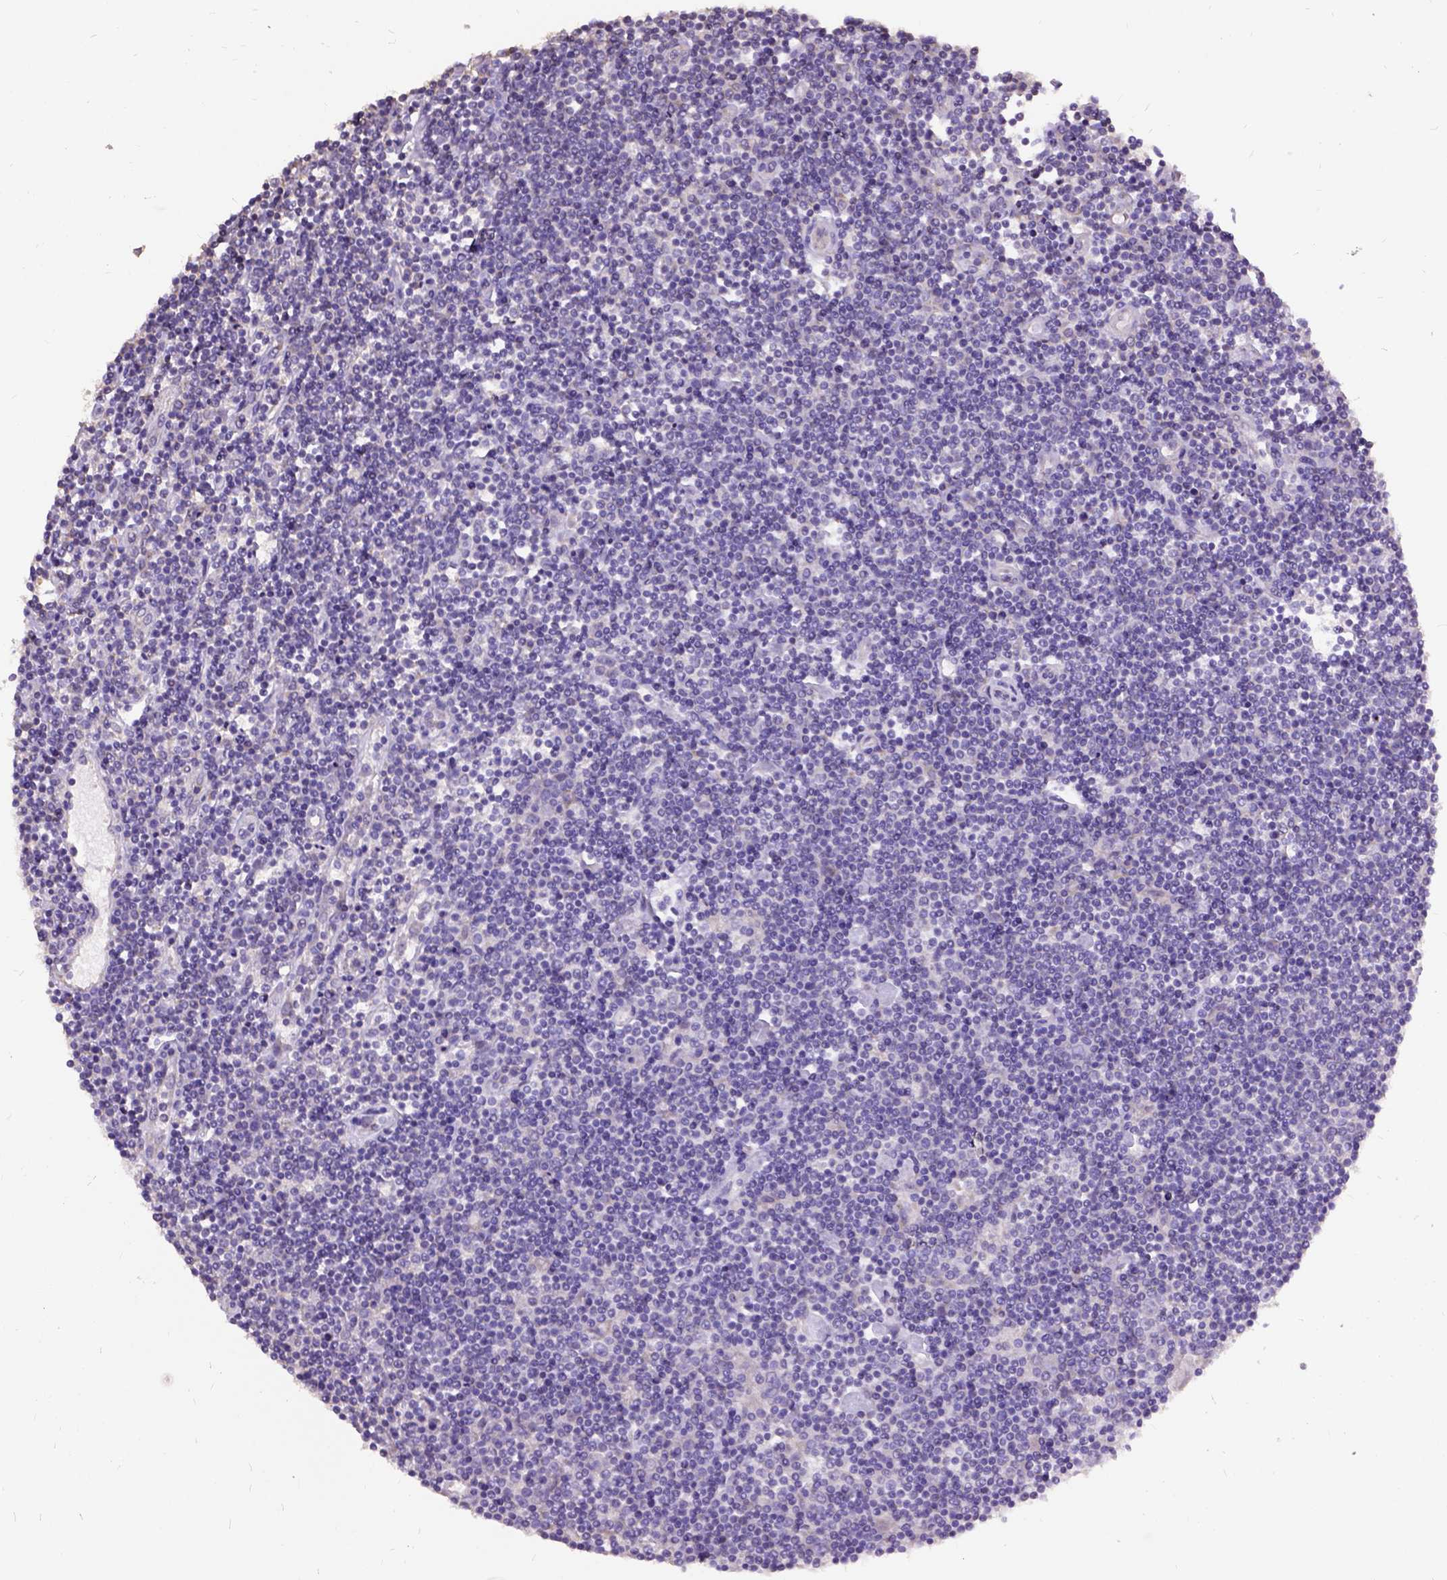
{"staining": {"intensity": "negative", "quantity": "none", "location": "none"}, "tissue": "lymphoma", "cell_type": "Tumor cells", "image_type": "cancer", "snomed": [{"axis": "morphology", "description": "Hodgkin's disease, NOS"}, {"axis": "topography", "description": "Lymph node"}], "caption": "A micrograph of human Hodgkin's disease is negative for staining in tumor cells.", "gene": "DQX1", "patient": {"sex": "male", "age": 40}}